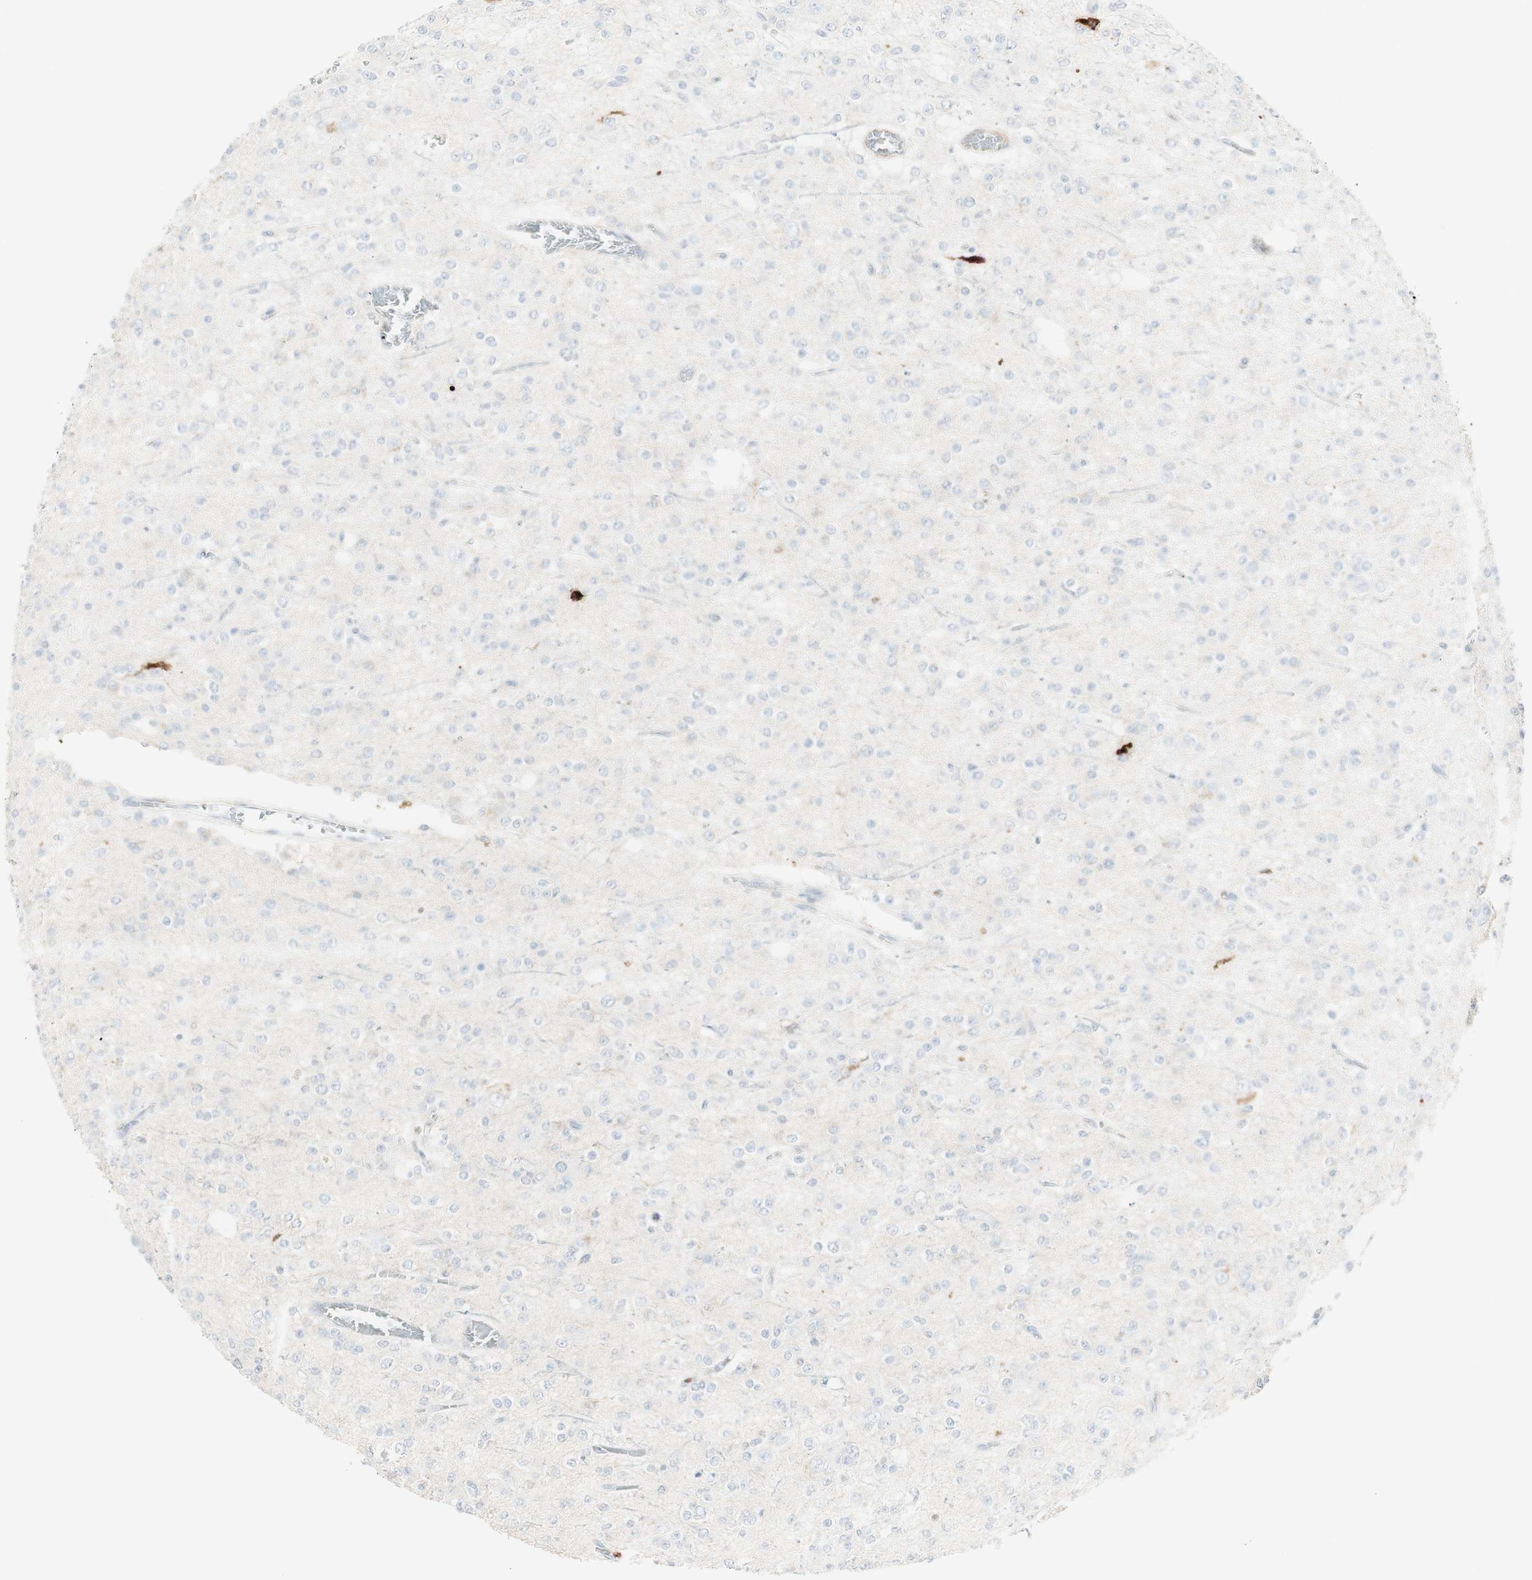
{"staining": {"intensity": "negative", "quantity": "none", "location": "none"}, "tissue": "glioma", "cell_type": "Tumor cells", "image_type": "cancer", "snomed": [{"axis": "morphology", "description": "Glioma, malignant, Low grade"}, {"axis": "topography", "description": "Brain"}], "caption": "Glioma was stained to show a protein in brown. There is no significant expression in tumor cells.", "gene": "MDK", "patient": {"sex": "male", "age": 38}}